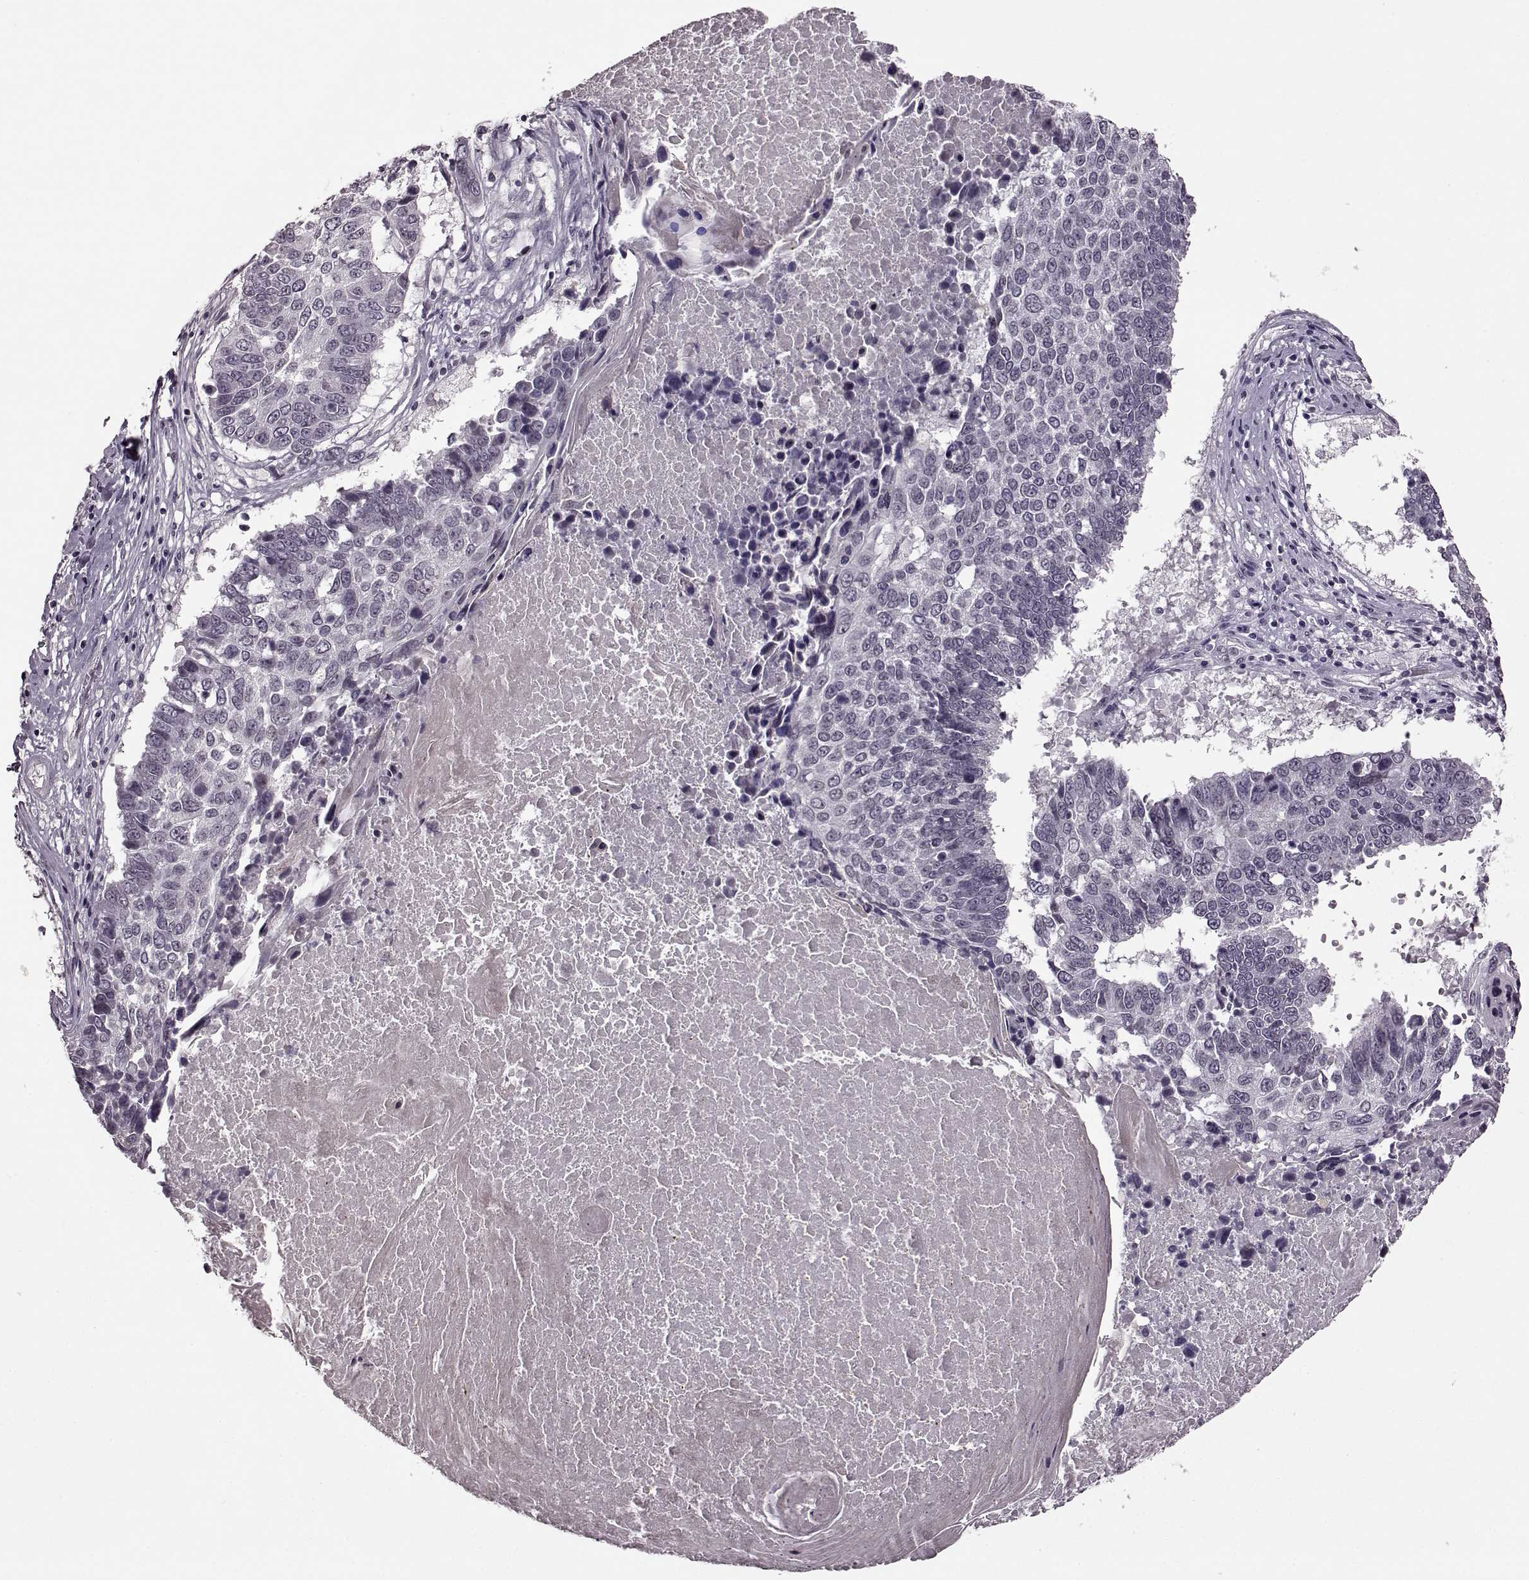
{"staining": {"intensity": "negative", "quantity": "none", "location": "none"}, "tissue": "lung cancer", "cell_type": "Tumor cells", "image_type": "cancer", "snomed": [{"axis": "morphology", "description": "Squamous cell carcinoma, NOS"}, {"axis": "topography", "description": "Lung"}], "caption": "Human lung cancer stained for a protein using IHC displays no expression in tumor cells.", "gene": "STX1B", "patient": {"sex": "male", "age": 73}}